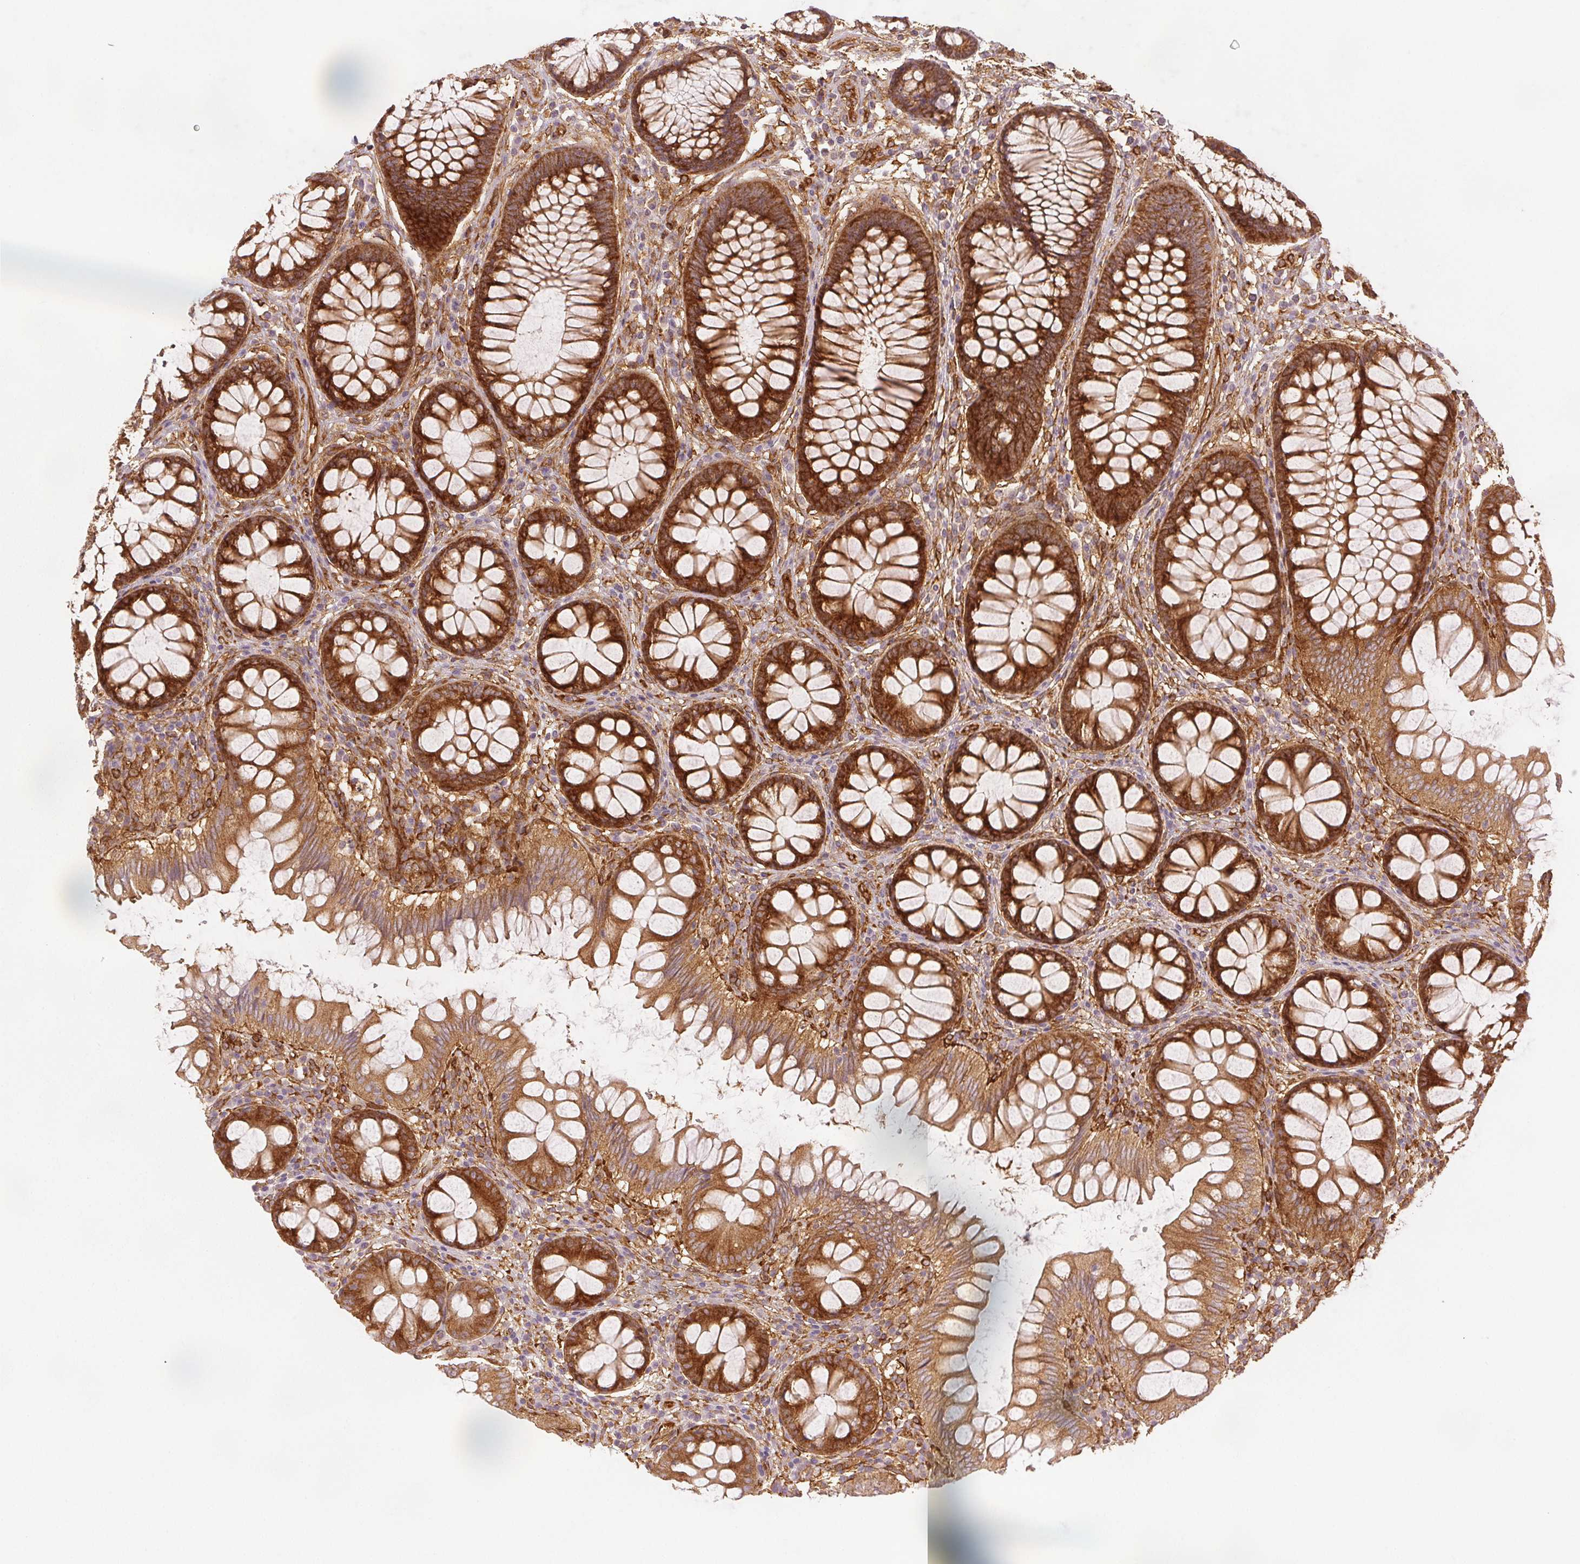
{"staining": {"intensity": "moderate", "quantity": ">75%", "location": "cytoplasmic/membranous"}, "tissue": "colon", "cell_type": "Endothelial cells", "image_type": "normal", "snomed": [{"axis": "morphology", "description": "Normal tissue, NOS"}, {"axis": "morphology", "description": "Adenoma, NOS"}, {"axis": "topography", "description": "Soft tissue"}, {"axis": "topography", "description": "Colon"}], "caption": "A medium amount of moderate cytoplasmic/membranous positivity is seen in about >75% of endothelial cells in normal colon.", "gene": "DIAPH2", "patient": {"sex": "male", "age": 47}}